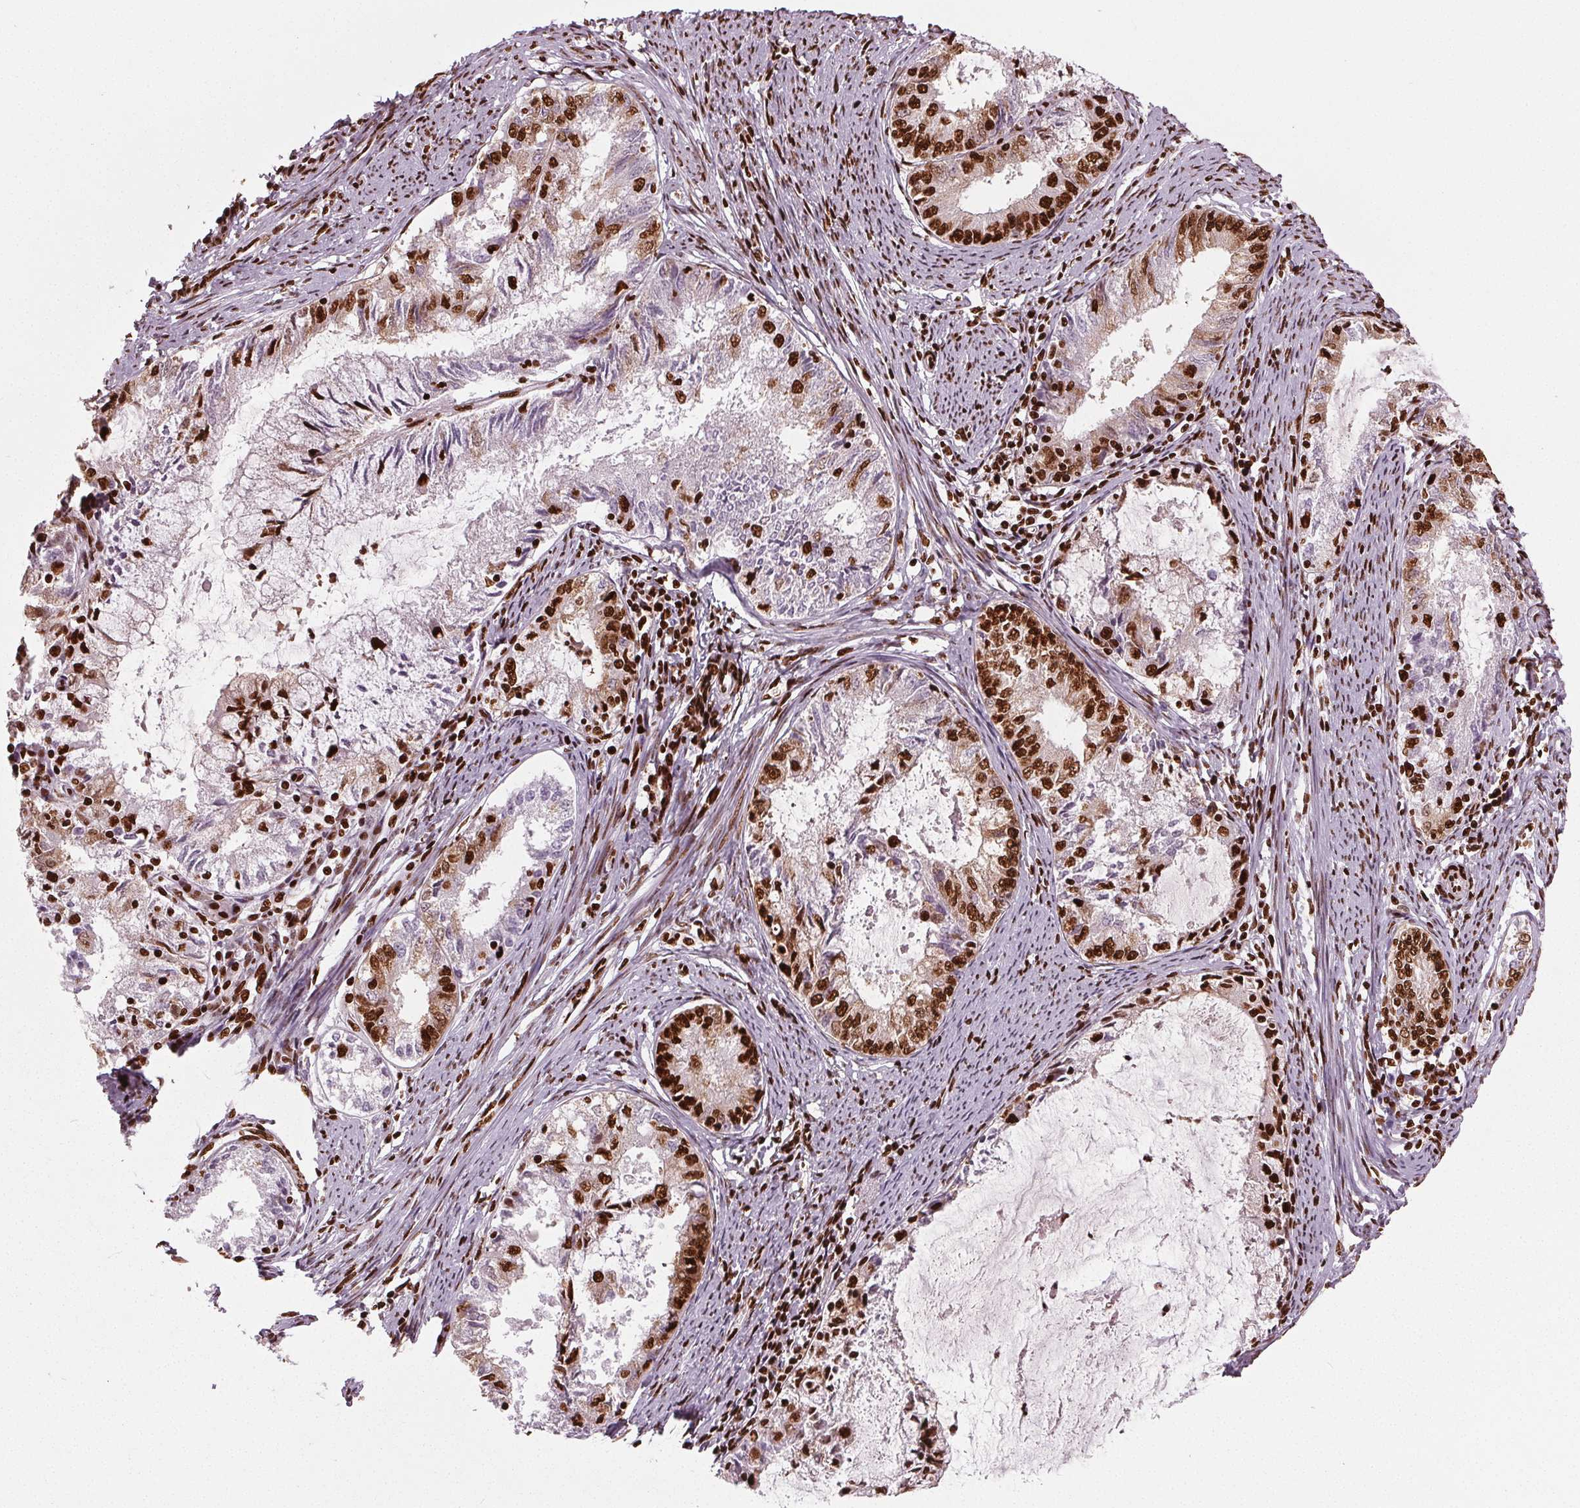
{"staining": {"intensity": "strong", "quantity": "25%-75%", "location": "nuclear"}, "tissue": "endometrial cancer", "cell_type": "Tumor cells", "image_type": "cancer", "snomed": [{"axis": "morphology", "description": "Adenocarcinoma, NOS"}, {"axis": "topography", "description": "Endometrium"}], "caption": "This is an image of immunohistochemistry (IHC) staining of endometrial adenocarcinoma, which shows strong expression in the nuclear of tumor cells.", "gene": "BRD4", "patient": {"sex": "female", "age": 57}}